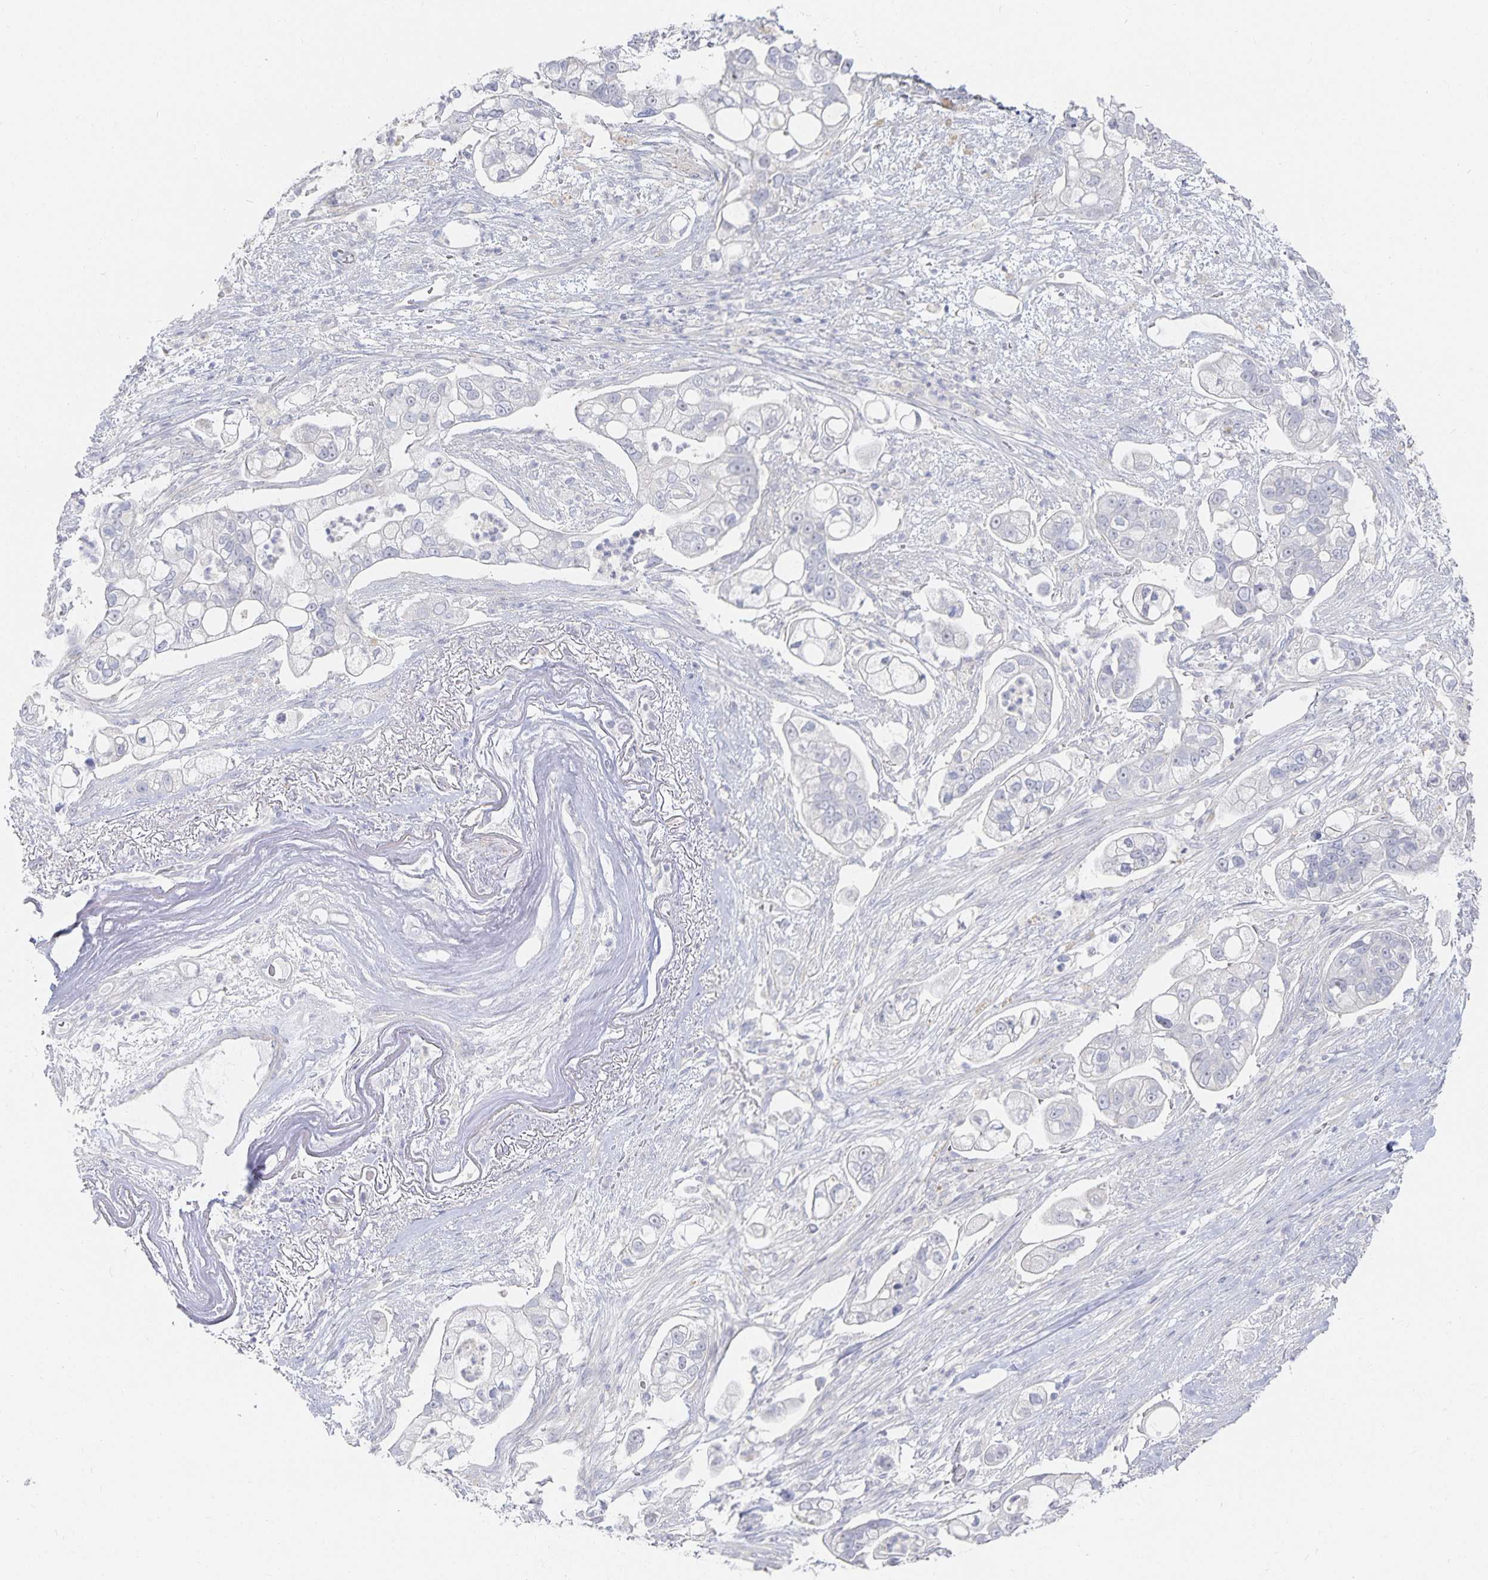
{"staining": {"intensity": "negative", "quantity": "none", "location": "none"}, "tissue": "pancreatic cancer", "cell_type": "Tumor cells", "image_type": "cancer", "snomed": [{"axis": "morphology", "description": "Adenocarcinoma, NOS"}, {"axis": "topography", "description": "Pancreas"}], "caption": "The immunohistochemistry image has no significant positivity in tumor cells of pancreatic cancer tissue. Brightfield microscopy of IHC stained with DAB (3,3'-diaminobenzidine) (brown) and hematoxylin (blue), captured at high magnification.", "gene": "DNAH9", "patient": {"sex": "female", "age": 69}}